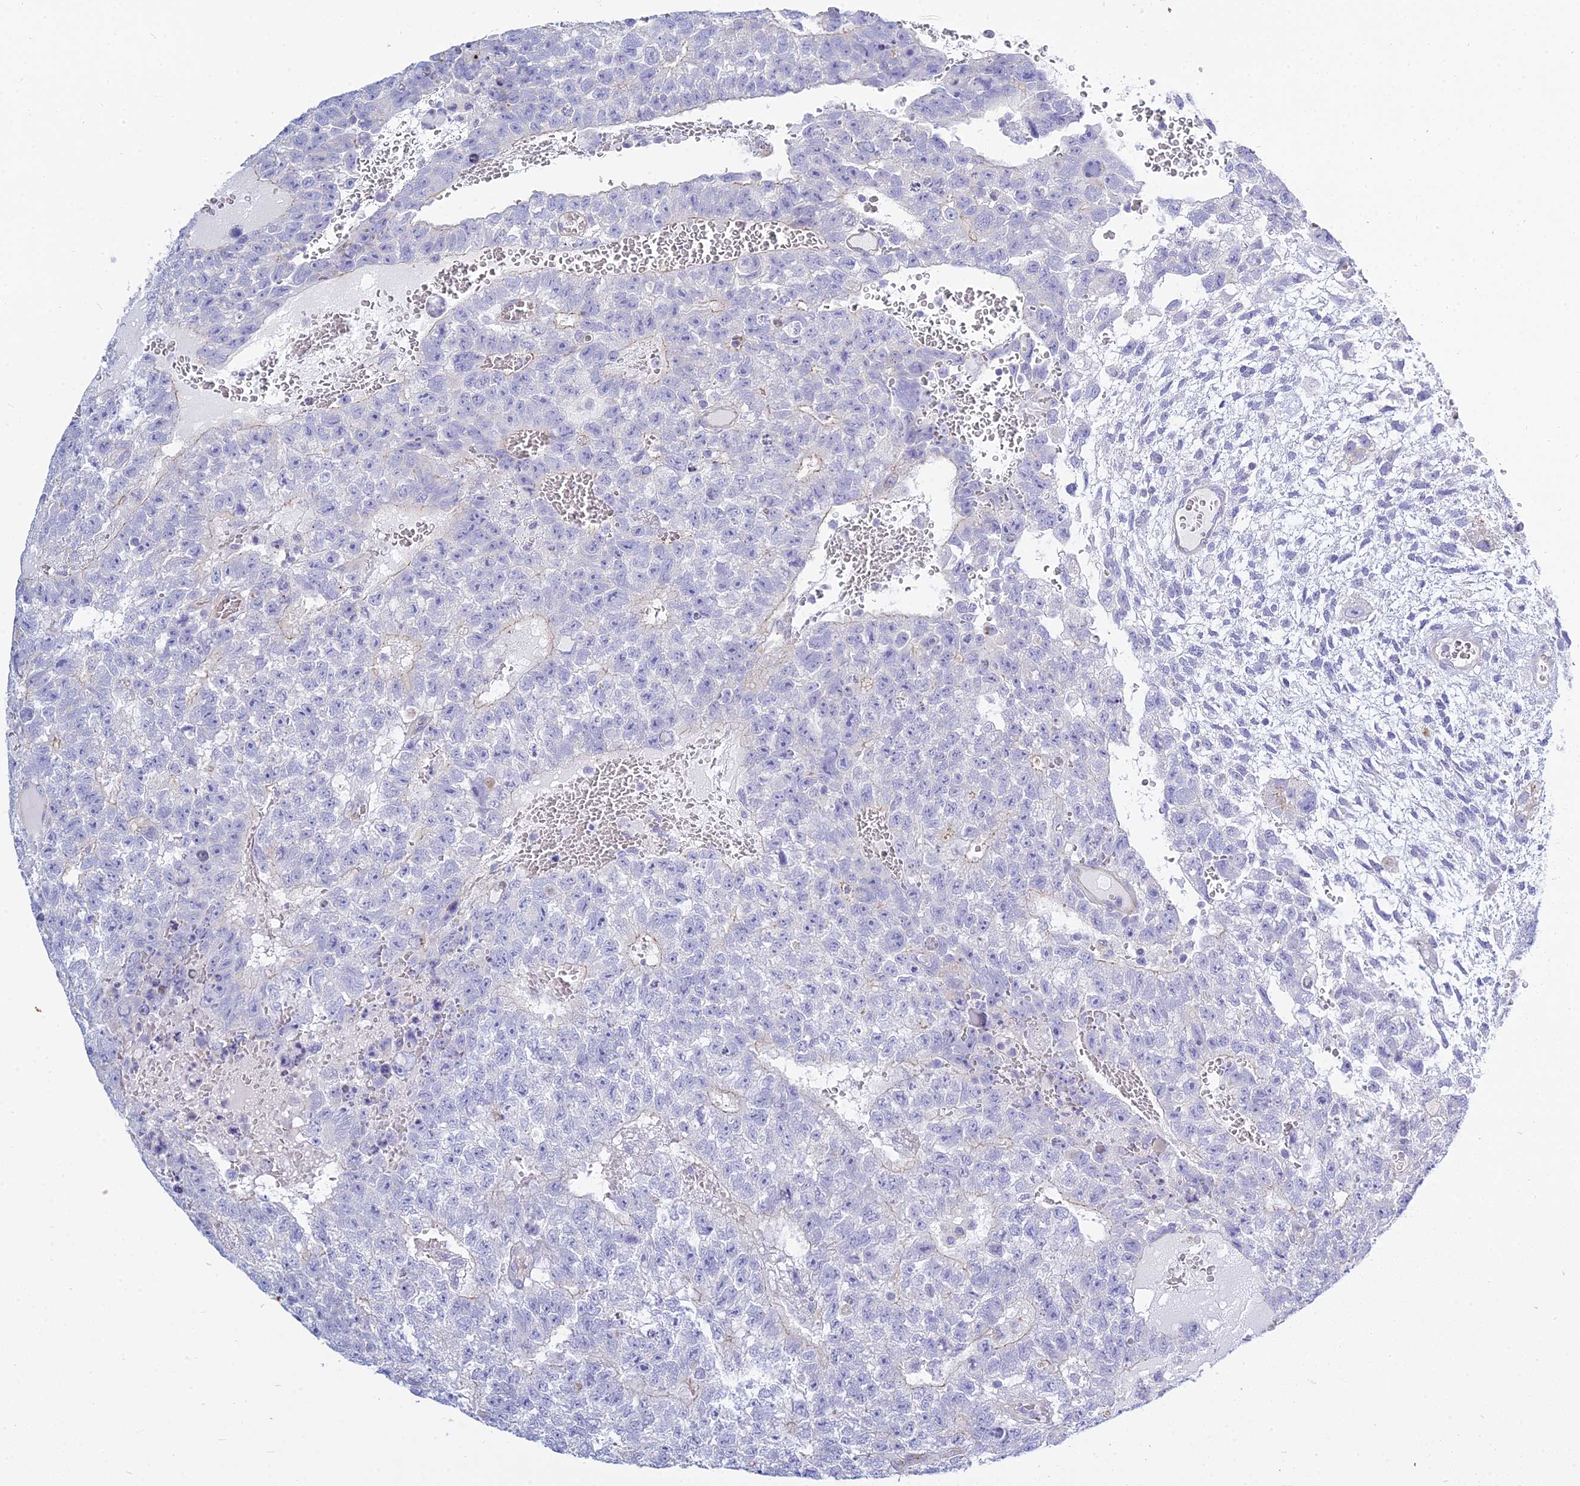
{"staining": {"intensity": "negative", "quantity": "none", "location": "none"}, "tissue": "testis cancer", "cell_type": "Tumor cells", "image_type": "cancer", "snomed": [{"axis": "morphology", "description": "Carcinoma, Embryonal, NOS"}, {"axis": "topography", "description": "Testis"}], "caption": "This photomicrograph is of embryonal carcinoma (testis) stained with IHC to label a protein in brown with the nuclei are counter-stained blue. There is no expression in tumor cells.", "gene": "SMIM24", "patient": {"sex": "male", "age": 26}}